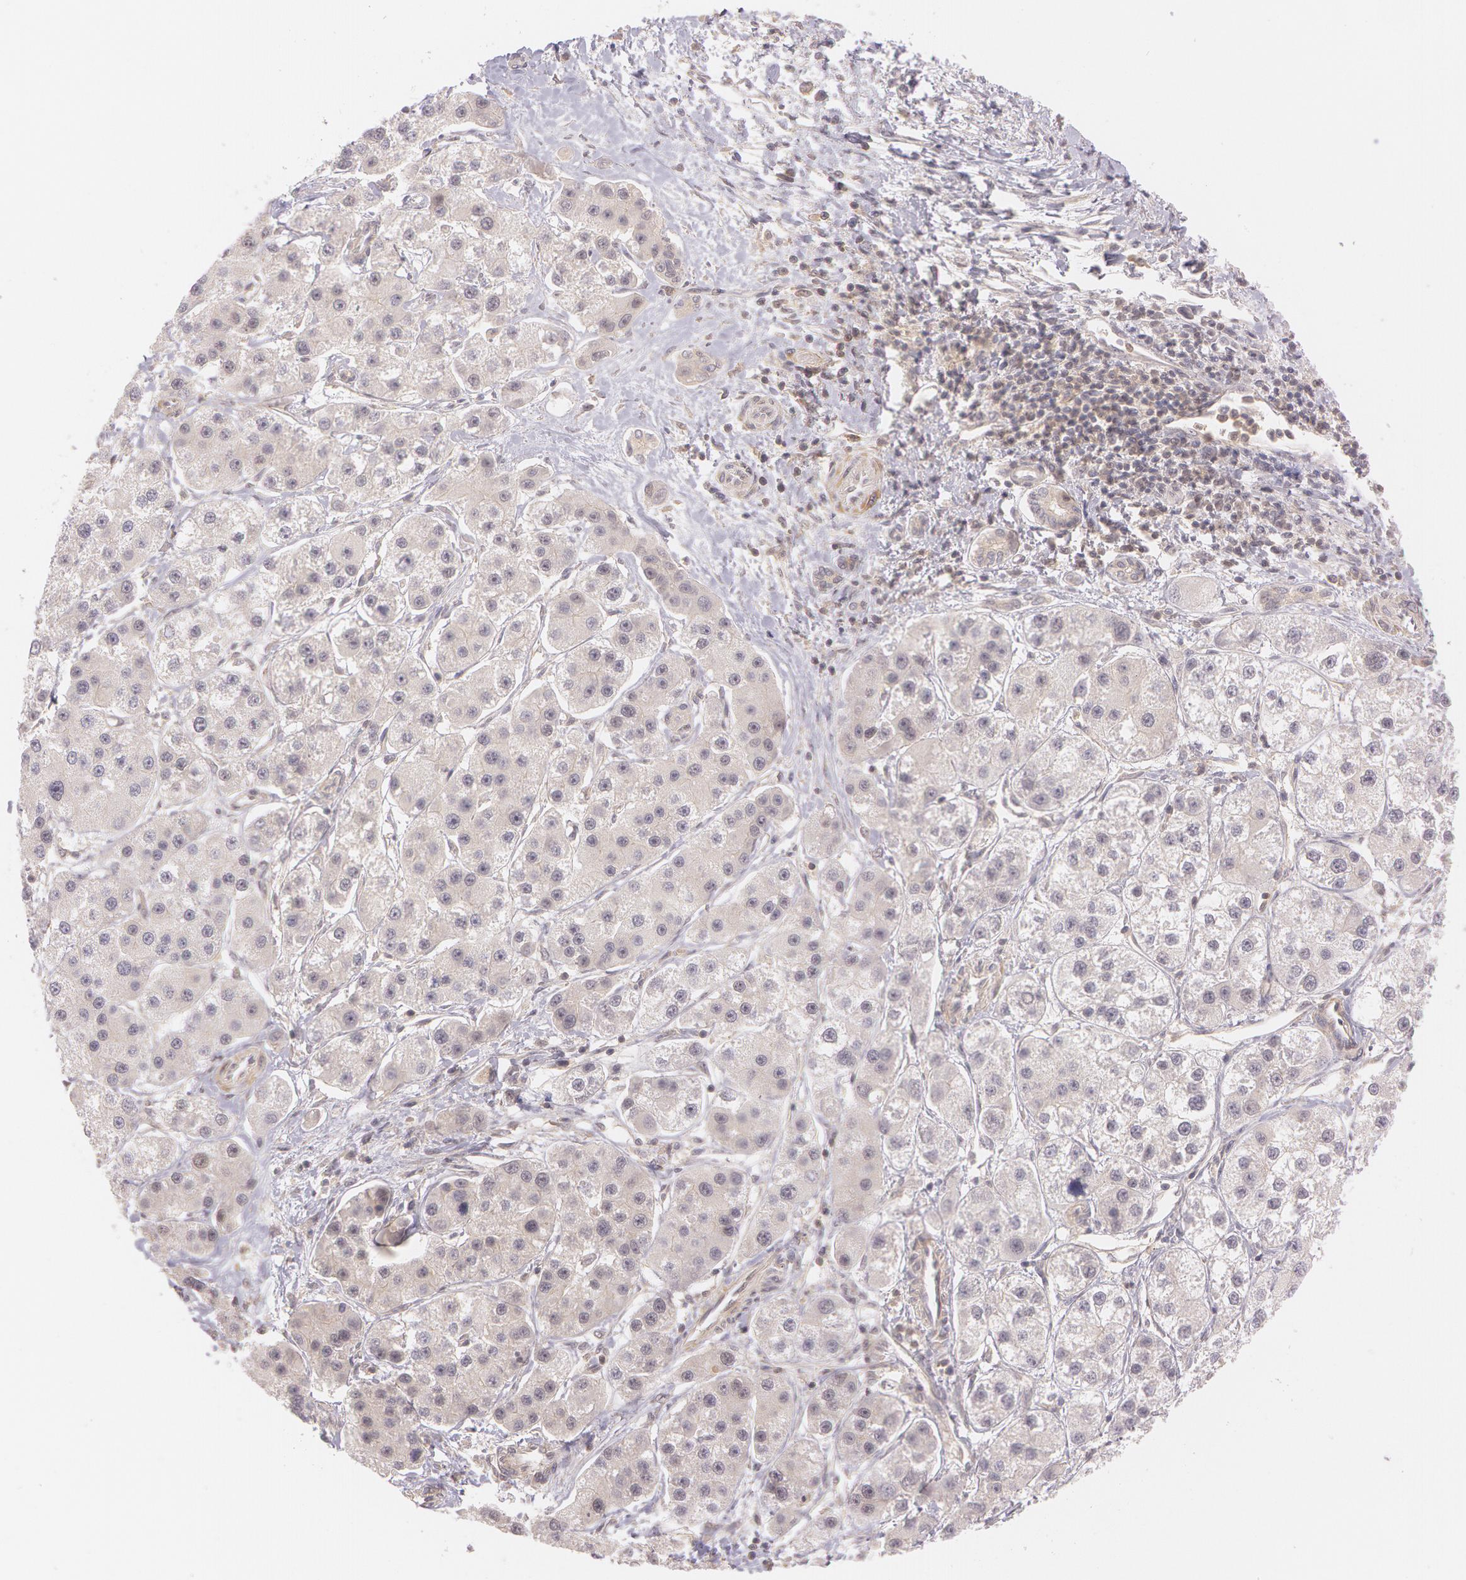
{"staining": {"intensity": "weak", "quantity": ">75%", "location": "cytoplasmic/membranous"}, "tissue": "liver cancer", "cell_type": "Tumor cells", "image_type": "cancer", "snomed": [{"axis": "morphology", "description": "Carcinoma, Hepatocellular, NOS"}, {"axis": "topography", "description": "Liver"}], "caption": "An IHC micrograph of tumor tissue is shown. Protein staining in brown labels weak cytoplasmic/membranous positivity in liver cancer (hepatocellular carcinoma) within tumor cells.", "gene": "ATG2B", "patient": {"sex": "female", "age": 85}}